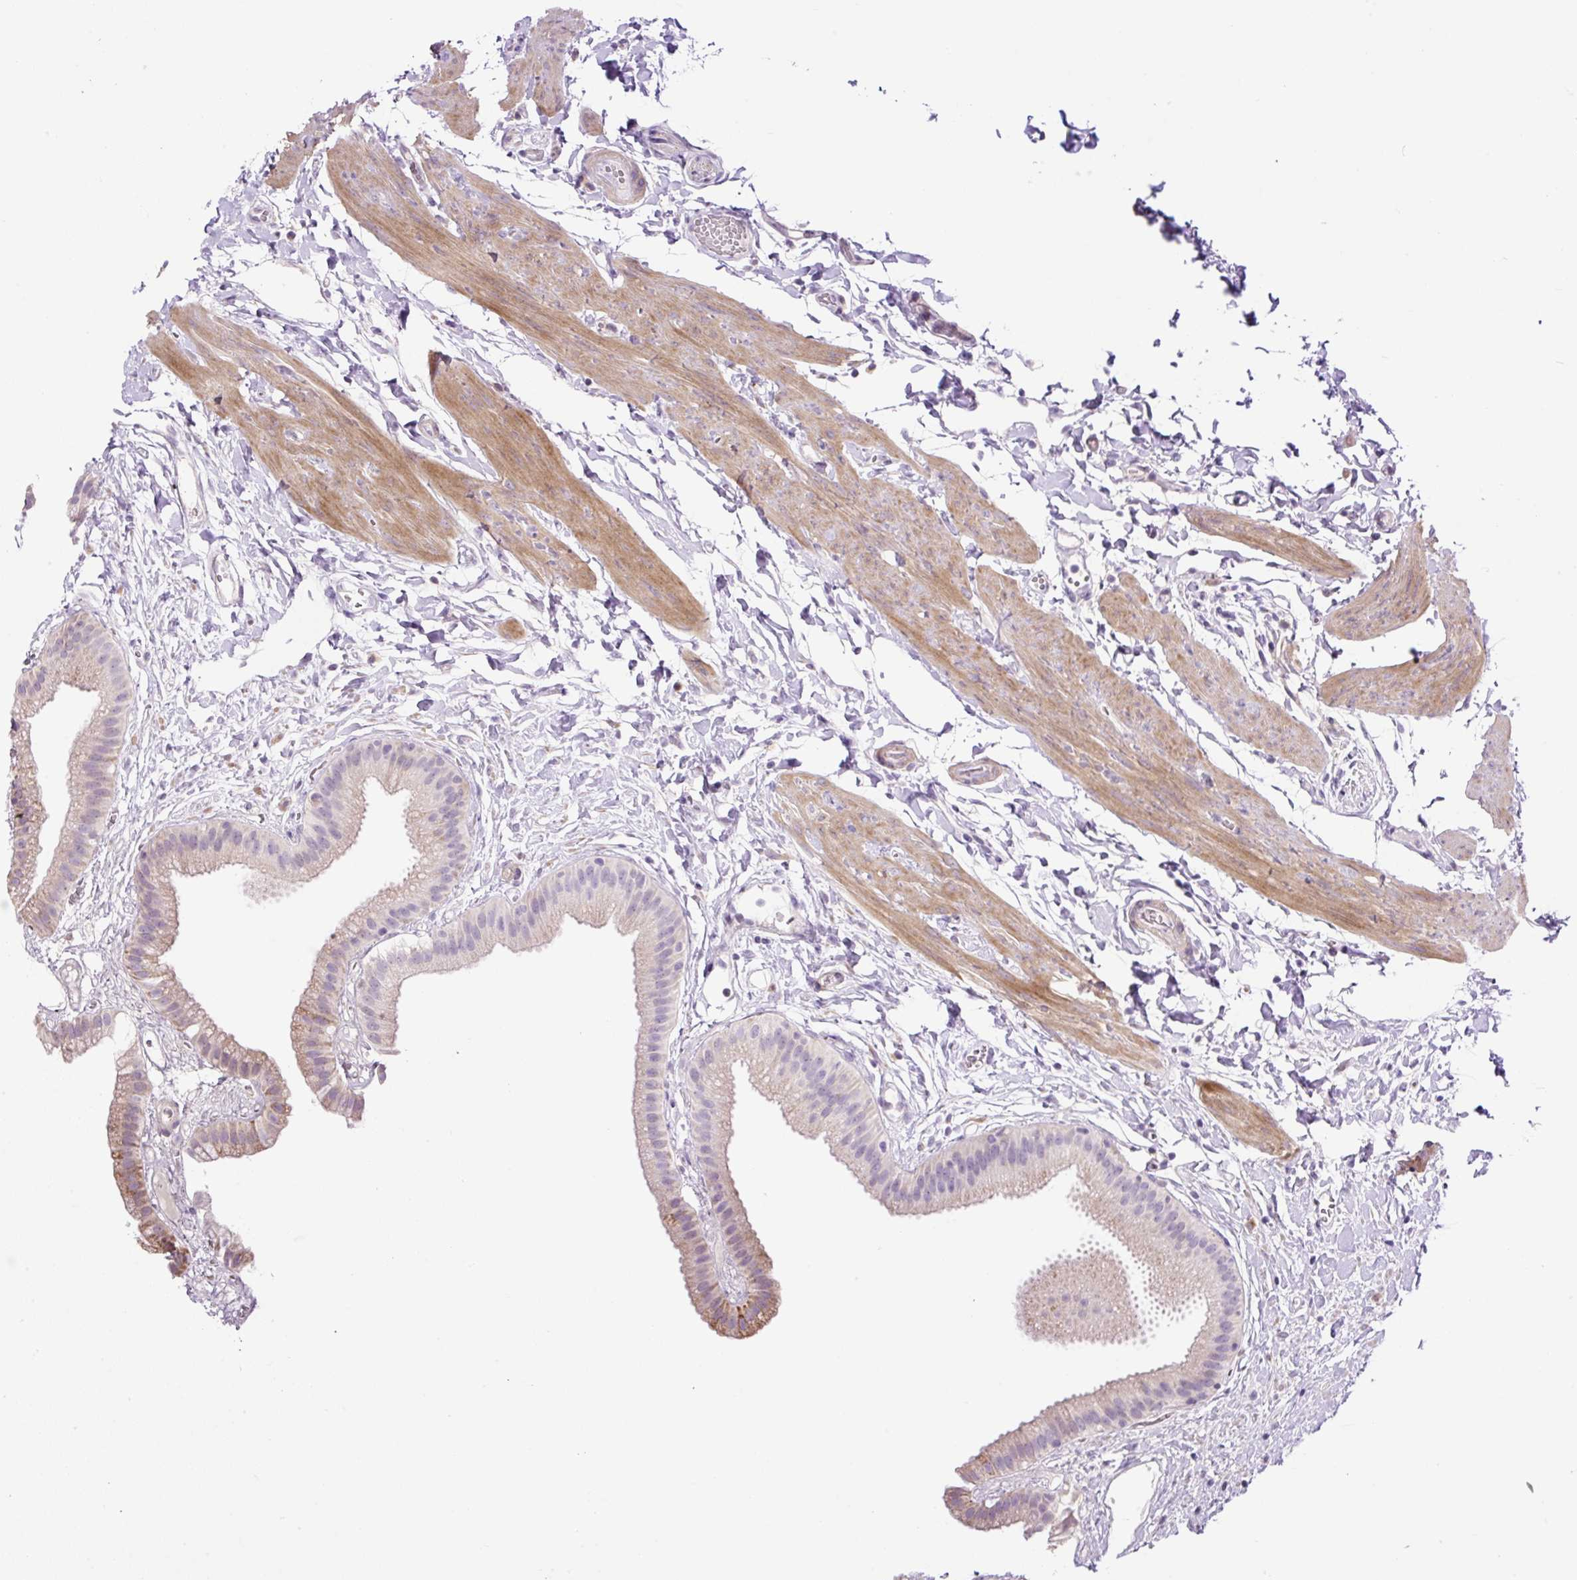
{"staining": {"intensity": "weak", "quantity": "<25%", "location": "cytoplasmic/membranous"}, "tissue": "gallbladder", "cell_type": "Glandular cells", "image_type": "normal", "snomed": [{"axis": "morphology", "description": "Normal tissue, NOS"}, {"axis": "topography", "description": "Gallbladder"}], "caption": "This is an immunohistochemistry (IHC) histopathology image of normal gallbladder. There is no expression in glandular cells.", "gene": "OGDHL", "patient": {"sex": "female", "age": 63}}